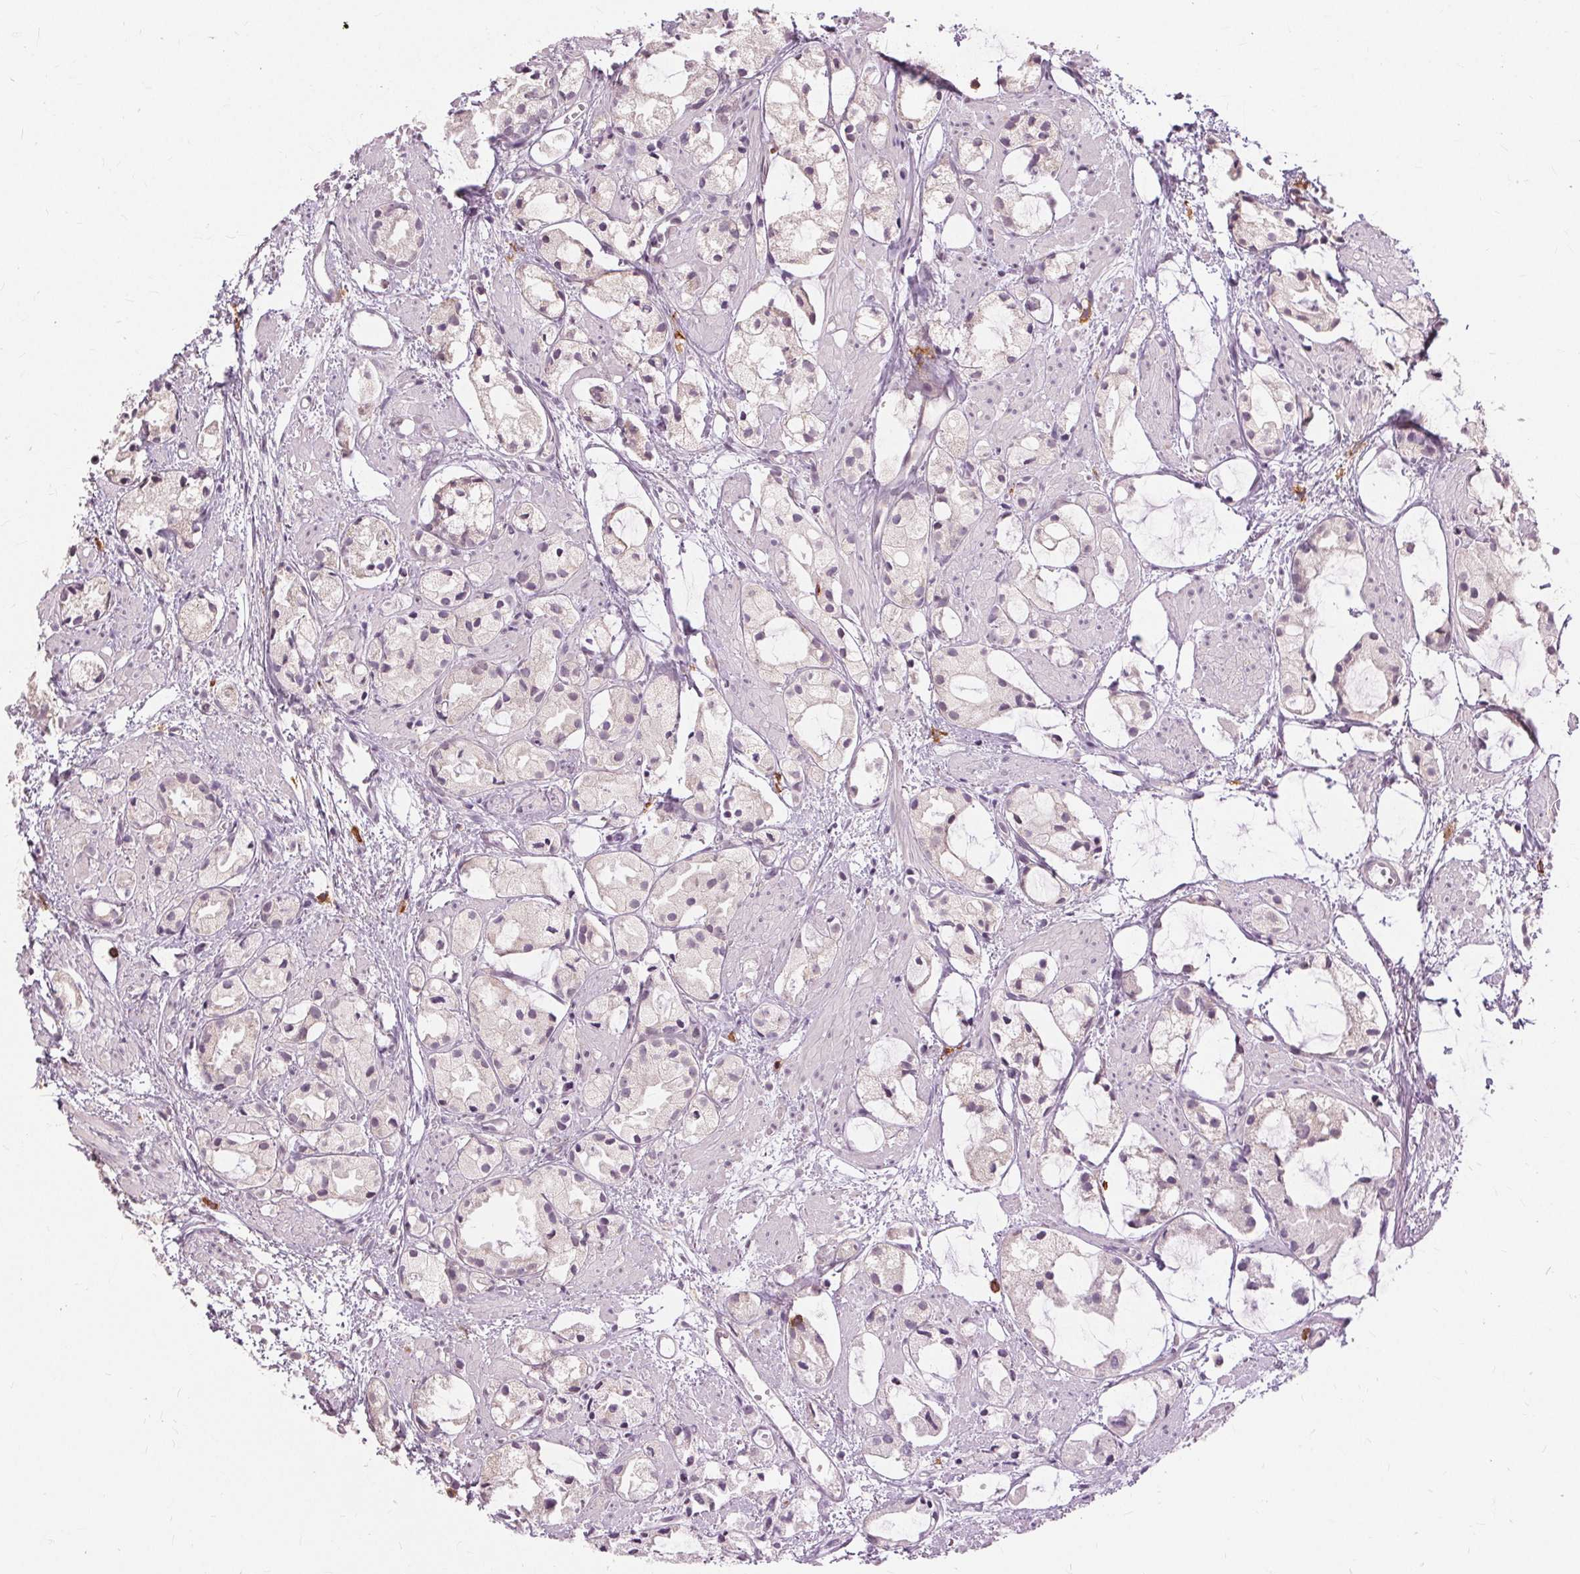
{"staining": {"intensity": "negative", "quantity": "none", "location": "none"}, "tissue": "prostate cancer", "cell_type": "Tumor cells", "image_type": "cancer", "snomed": [{"axis": "morphology", "description": "Adenocarcinoma, High grade"}, {"axis": "topography", "description": "Prostate"}], "caption": "Immunohistochemical staining of prostate cancer (adenocarcinoma (high-grade)) displays no significant staining in tumor cells. Brightfield microscopy of IHC stained with DAB (3,3'-diaminobenzidine) (brown) and hematoxylin (blue), captured at high magnification.", "gene": "SIGLEC6", "patient": {"sex": "male", "age": 85}}